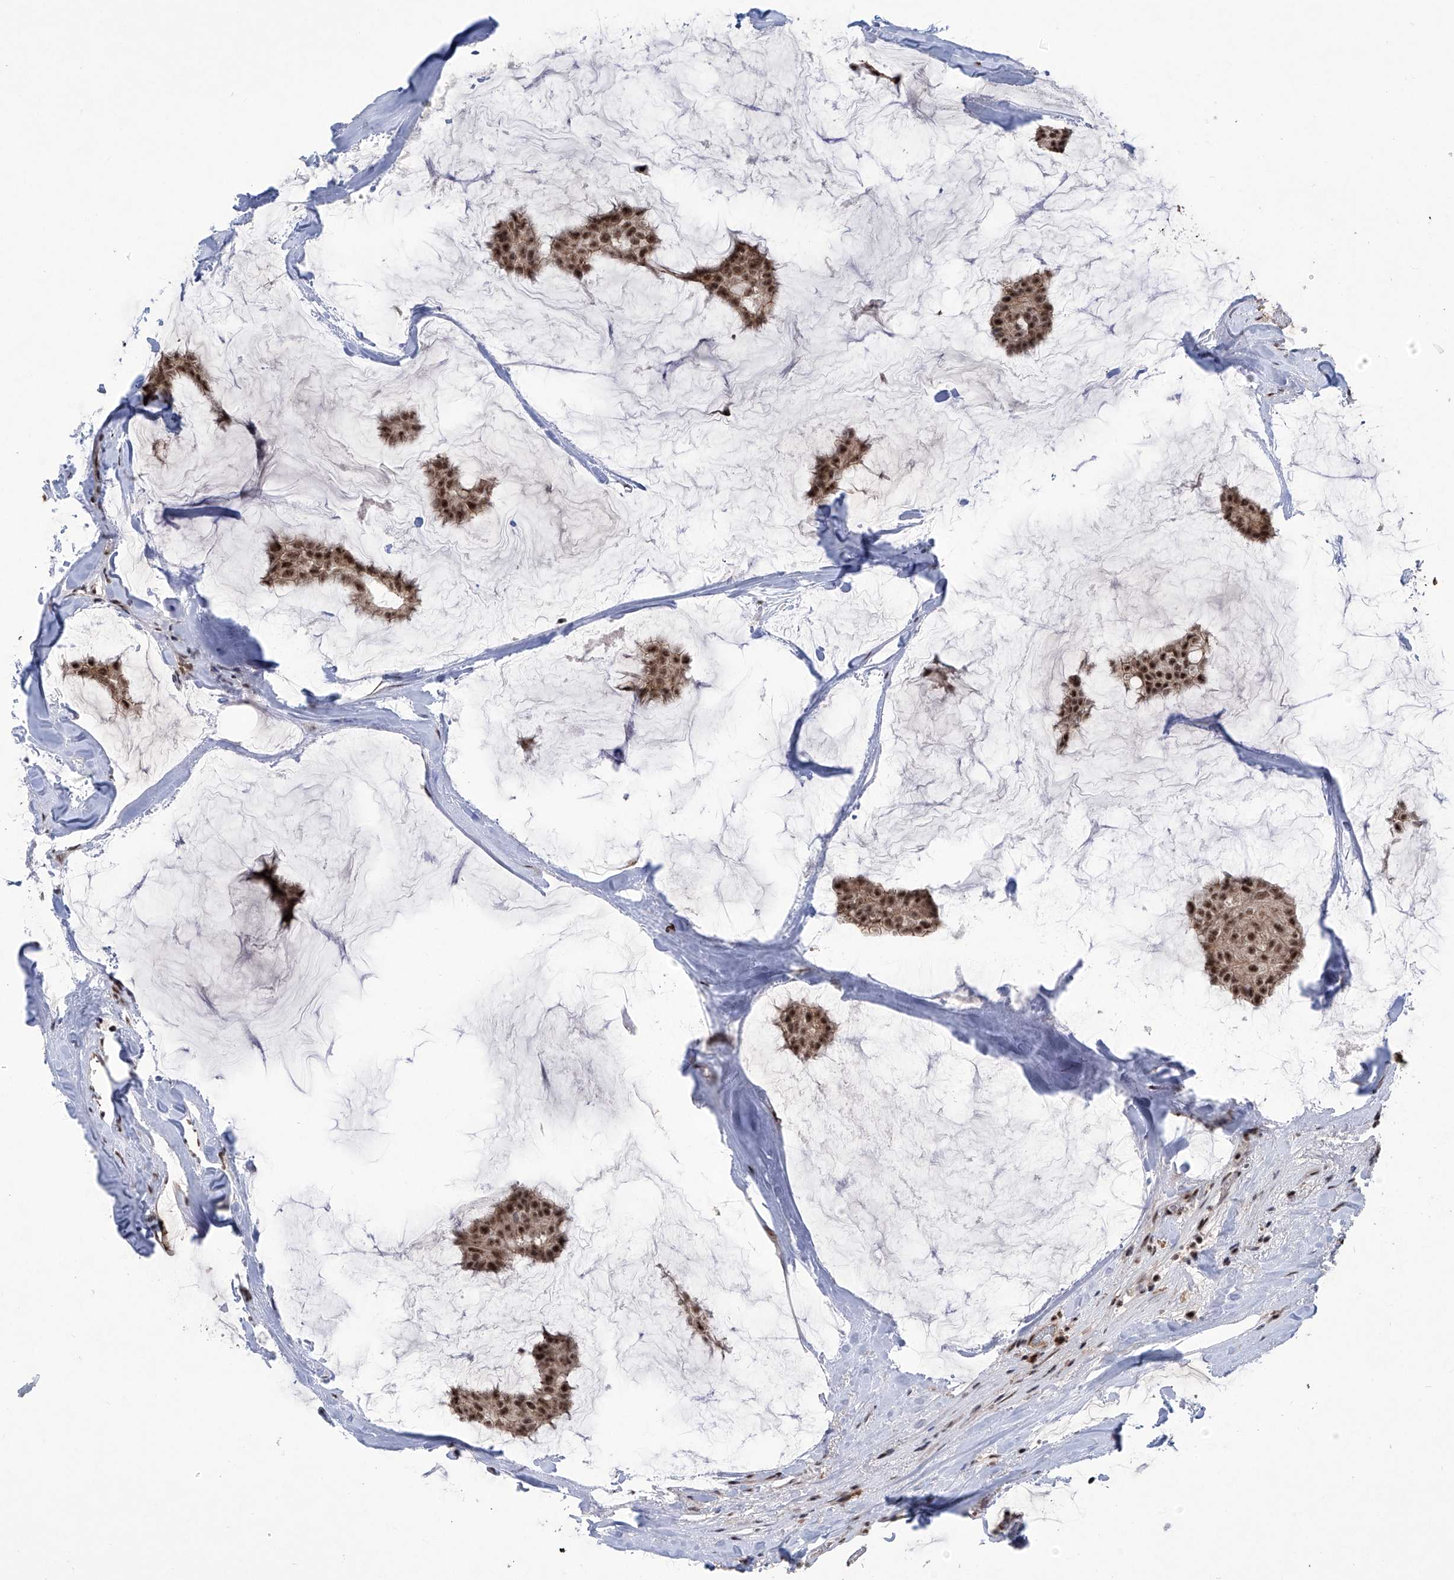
{"staining": {"intensity": "strong", "quantity": ">75%", "location": "nuclear"}, "tissue": "breast cancer", "cell_type": "Tumor cells", "image_type": "cancer", "snomed": [{"axis": "morphology", "description": "Duct carcinoma"}, {"axis": "topography", "description": "Breast"}], "caption": "A photomicrograph of human breast cancer stained for a protein shows strong nuclear brown staining in tumor cells. (brown staining indicates protein expression, while blue staining denotes nuclei).", "gene": "FBXL4", "patient": {"sex": "female", "age": 93}}